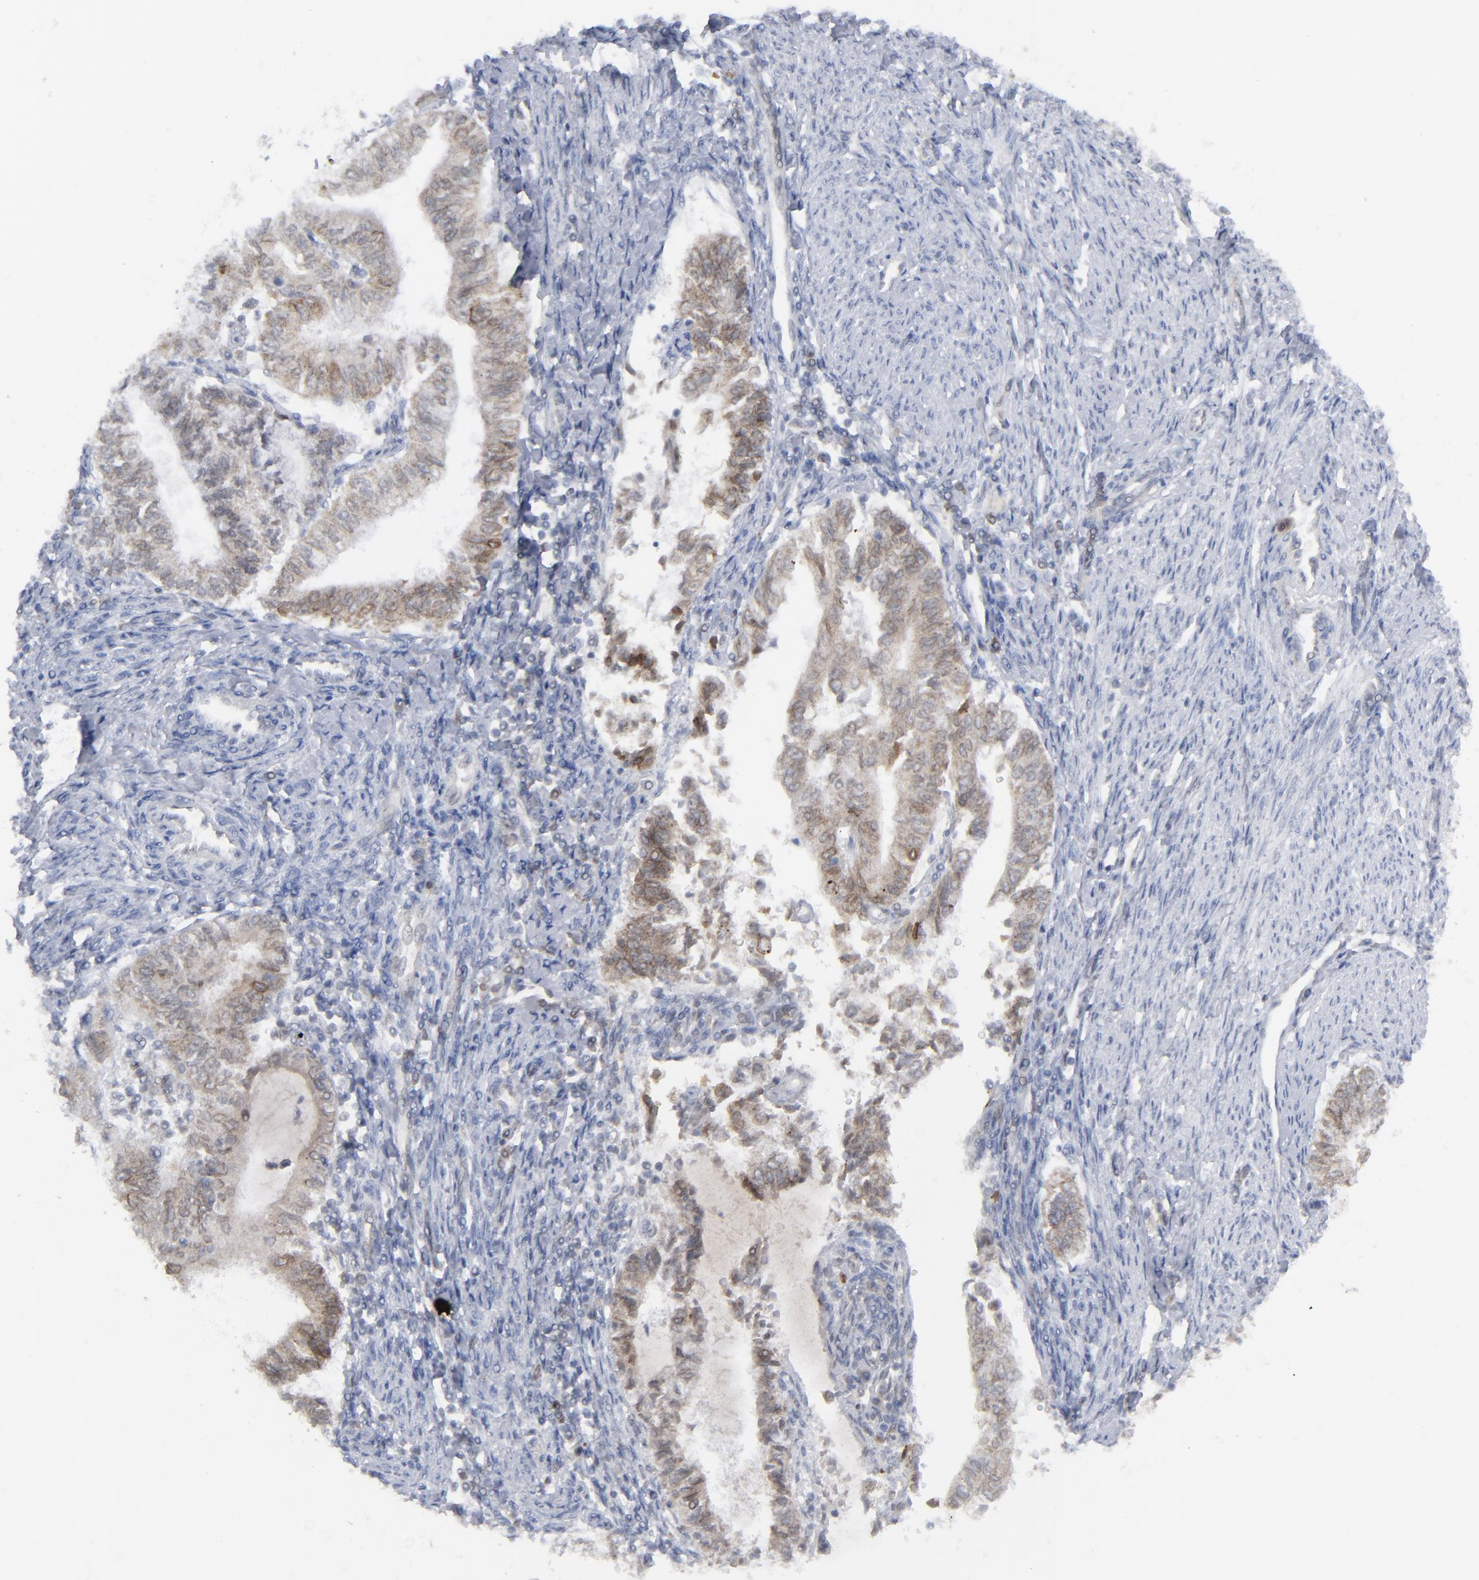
{"staining": {"intensity": "moderate", "quantity": "25%-75%", "location": "cytoplasmic/membranous"}, "tissue": "endometrial cancer", "cell_type": "Tumor cells", "image_type": "cancer", "snomed": [{"axis": "morphology", "description": "Adenocarcinoma, NOS"}, {"axis": "topography", "description": "Endometrium"}], "caption": "Tumor cells show medium levels of moderate cytoplasmic/membranous staining in about 25%-75% of cells in adenocarcinoma (endometrial).", "gene": "NUP88", "patient": {"sex": "female", "age": 66}}